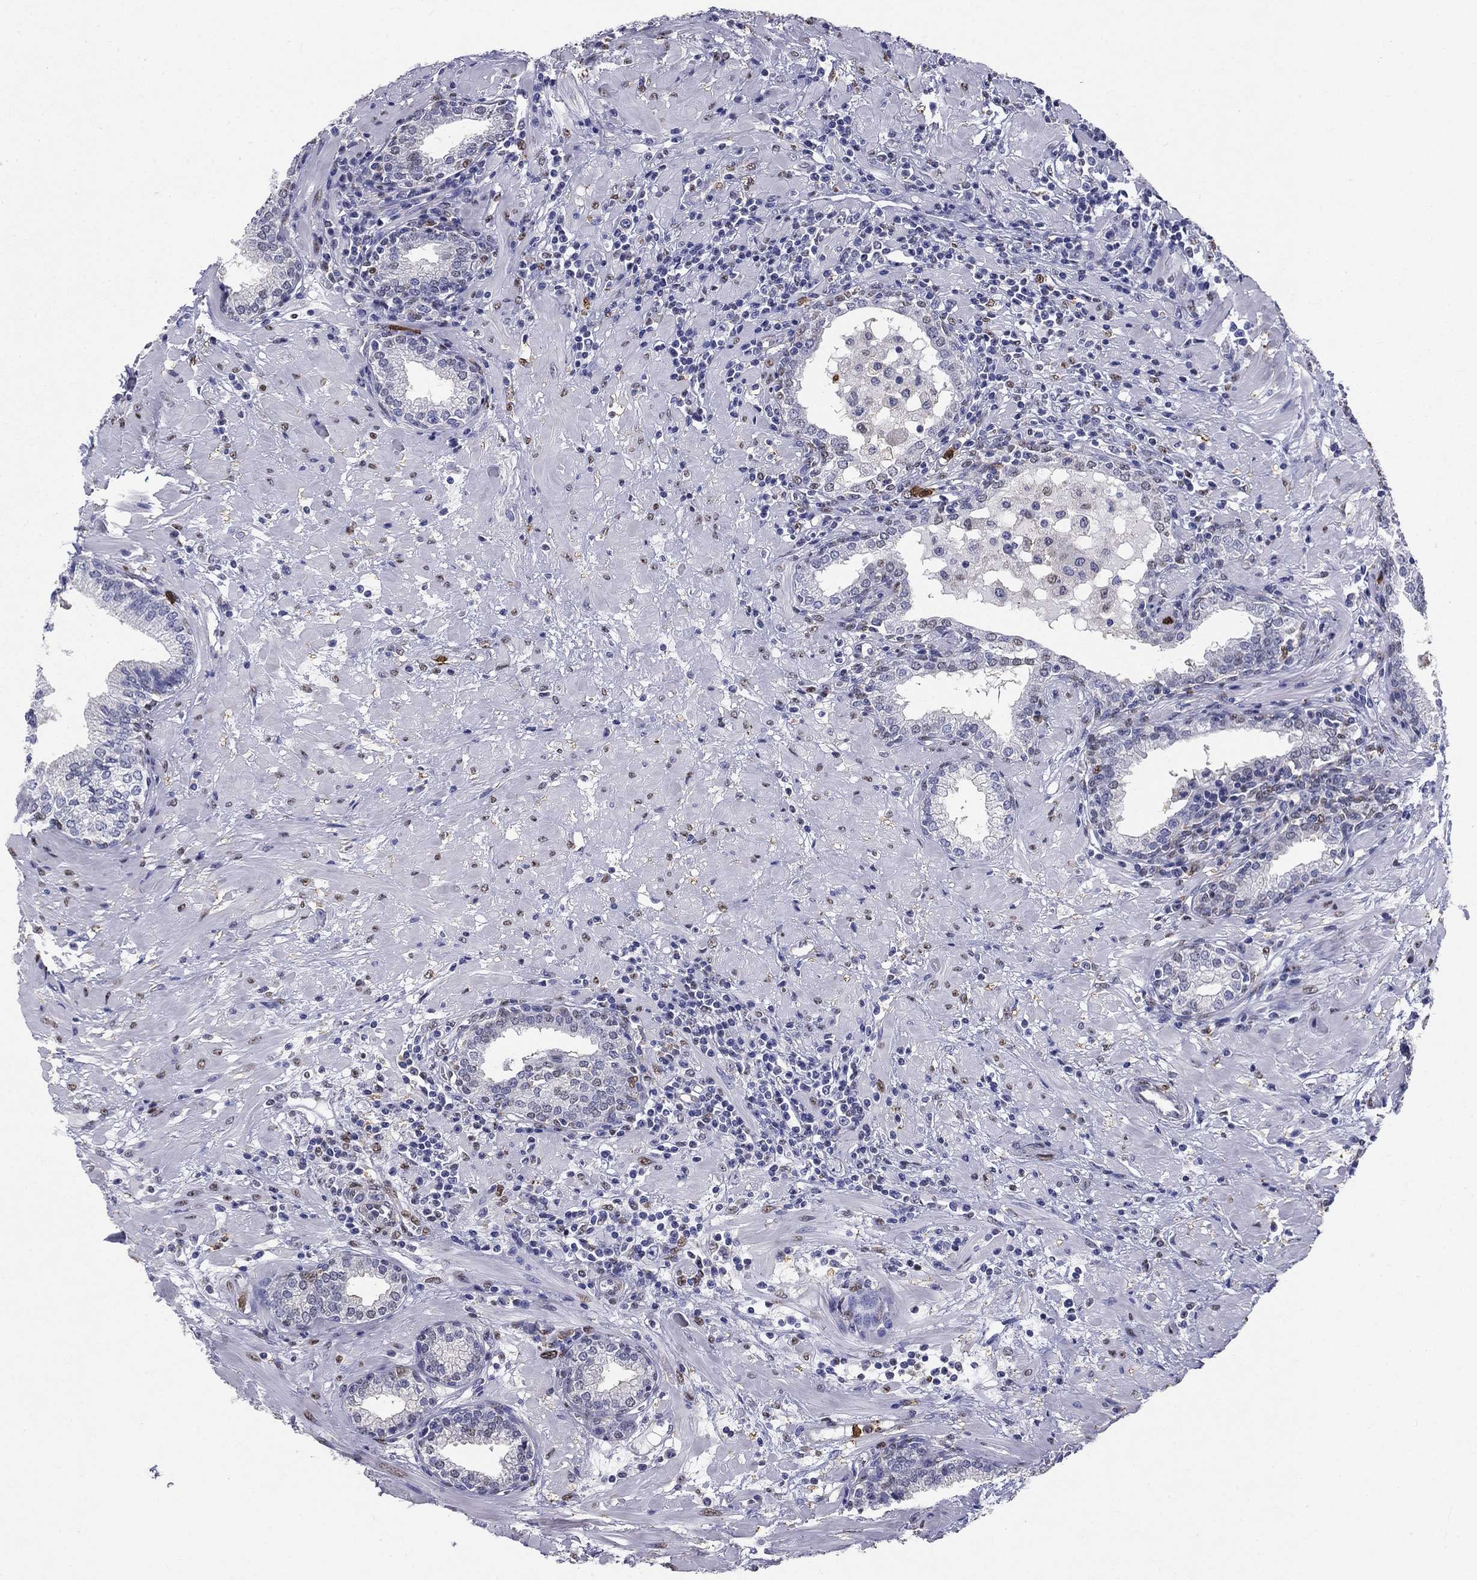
{"staining": {"intensity": "negative", "quantity": "none", "location": "none"}, "tissue": "prostate", "cell_type": "Glandular cells", "image_type": "normal", "snomed": [{"axis": "morphology", "description": "Normal tissue, NOS"}, {"axis": "topography", "description": "Prostate"}], "caption": "Immunohistochemistry (IHC) of benign human prostate demonstrates no staining in glandular cells.", "gene": "IGSF8", "patient": {"sex": "male", "age": 64}}